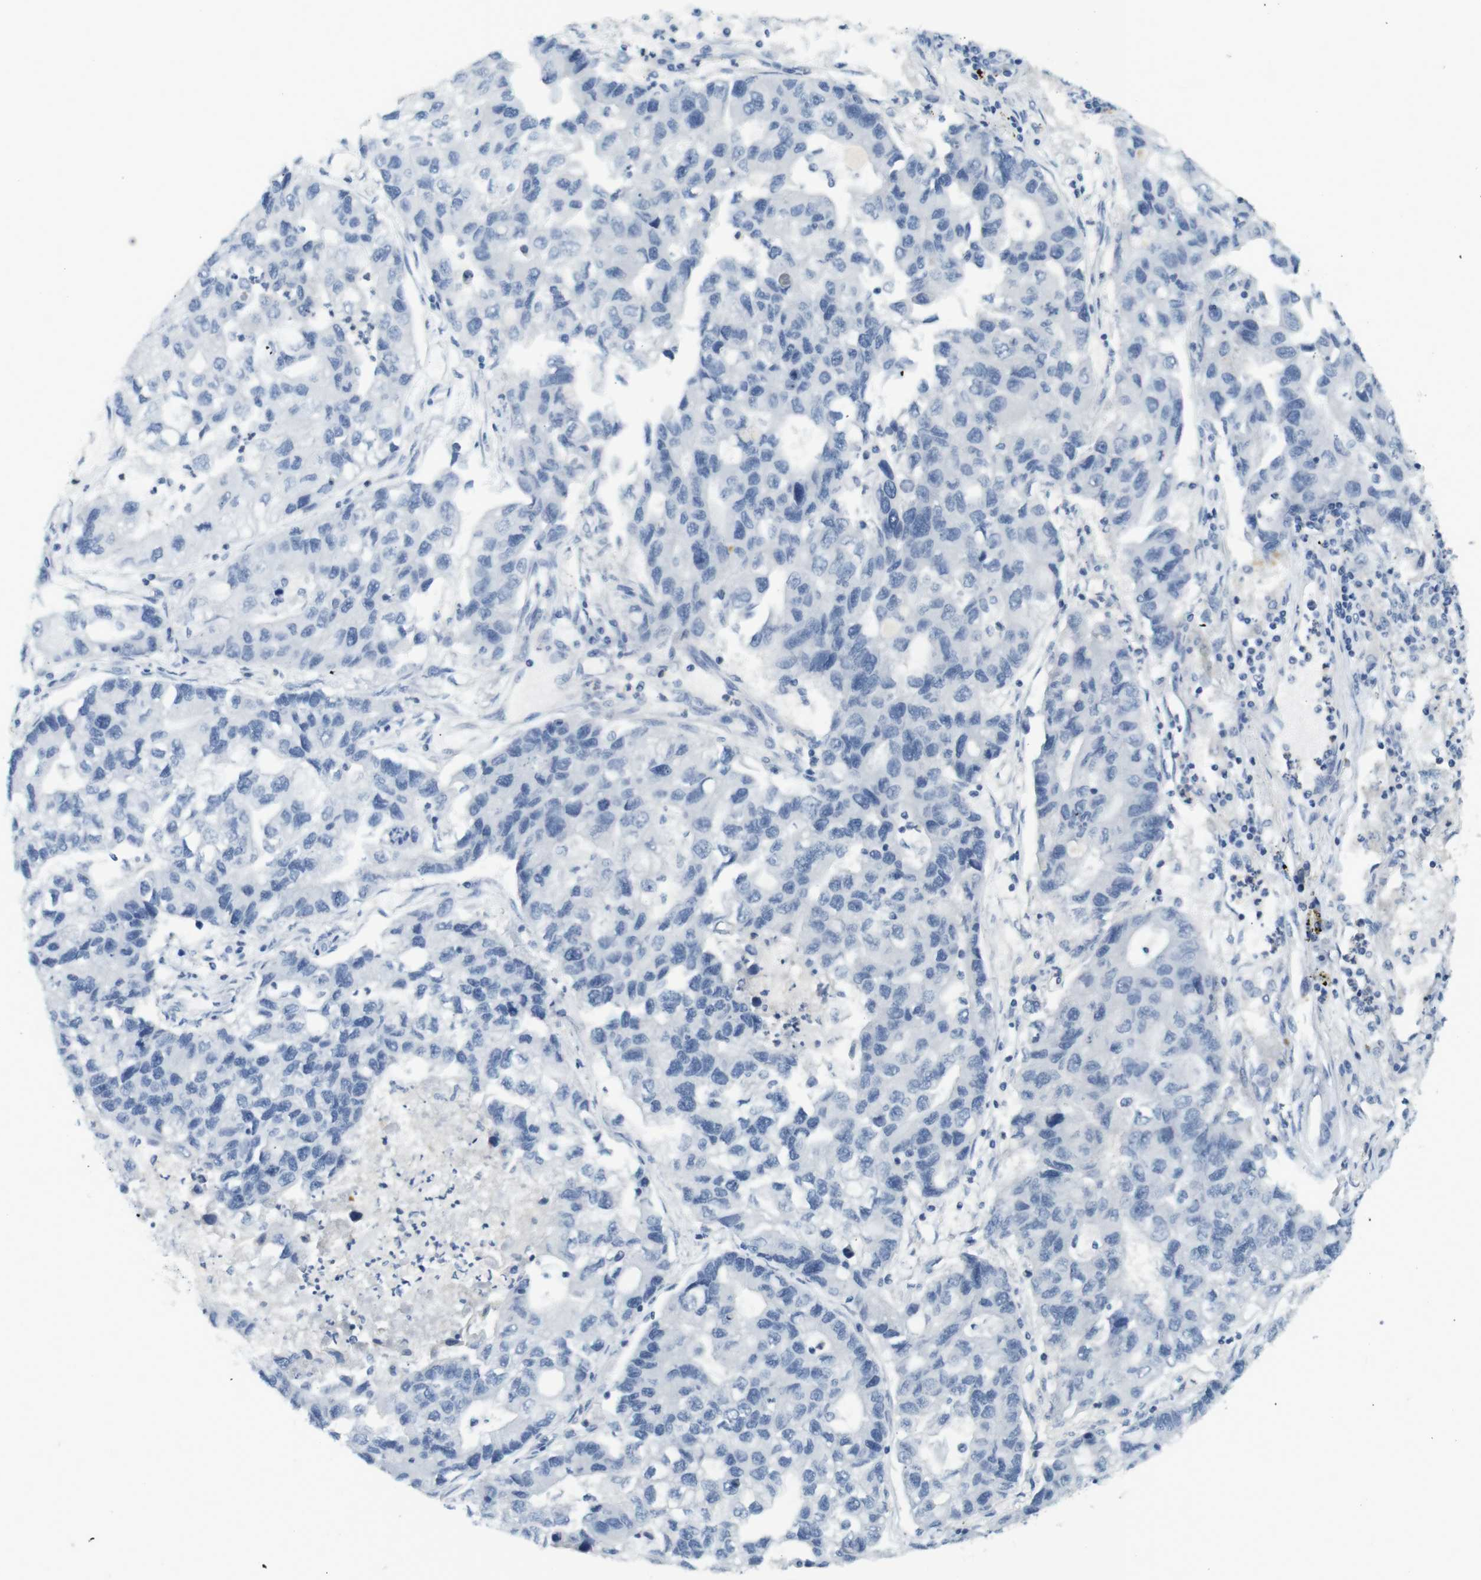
{"staining": {"intensity": "negative", "quantity": "none", "location": "none"}, "tissue": "lung cancer", "cell_type": "Tumor cells", "image_type": "cancer", "snomed": [{"axis": "morphology", "description": "Adenocarcinoma, NOS"}, {"axis": "topography", "description": "Lung"}], "caption": "A histopathology image of human adenocarcinoma (lung) is negative for staining in tumor cells.", "gene": "LRRK2", "patient": {"sex": "female", "age": 51}}